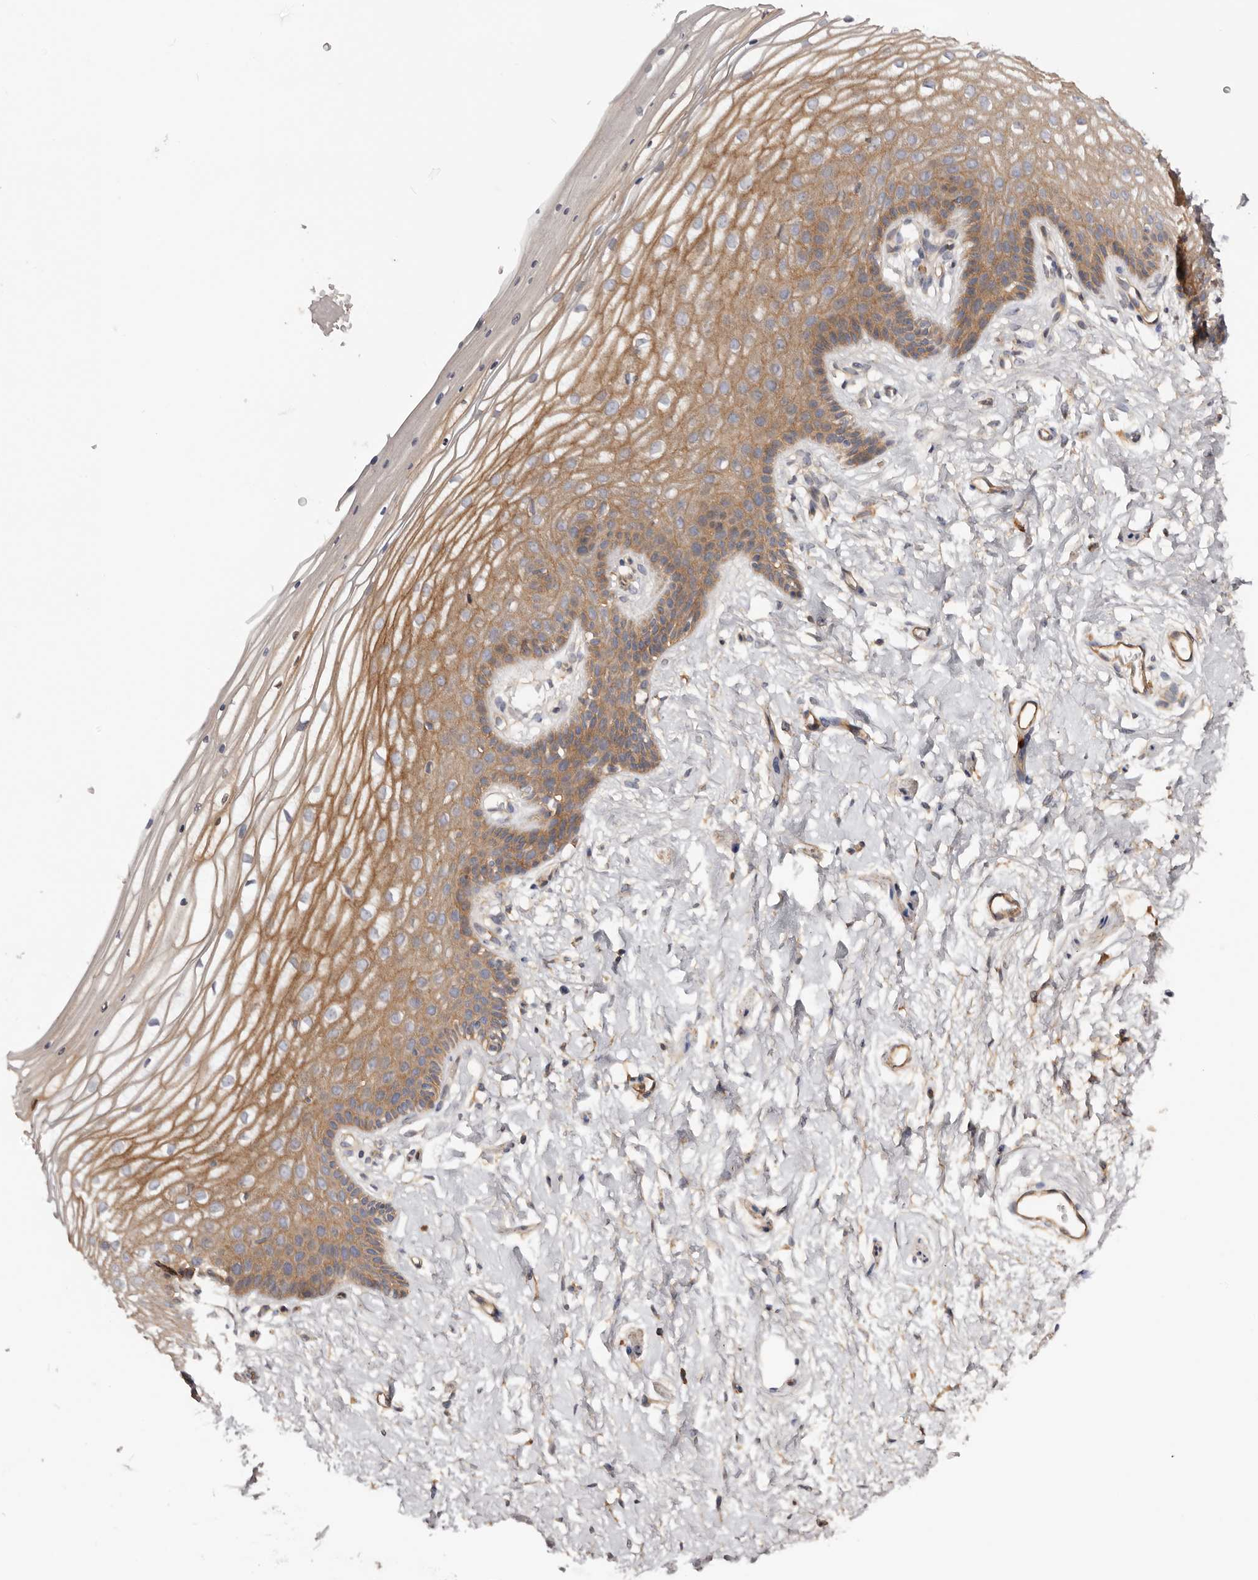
{"staining": {"intensity": "moderate", "quantity": "25%-75%", "location": "cytoplasmic/membranous"}, "tissue": "vagina", "cell_type": "Squamous epithelial cells", "image_type": "normal", "snomed": [{"axis": "morphology", "description": "Normal tissue, NOS"}, {"axis": "topography", "description": "Vagina"}, {"axis": "topography", "description": "Cervix"}], "caption": "Immunohistochemical staining of benign human vagina exhibits moderate cytoplasmic/membranous protein positivity in about 25%-75% of squamous epithelial cells.", "gene": "DMRT2", "patient": {"sex": "female", "age": 40}}